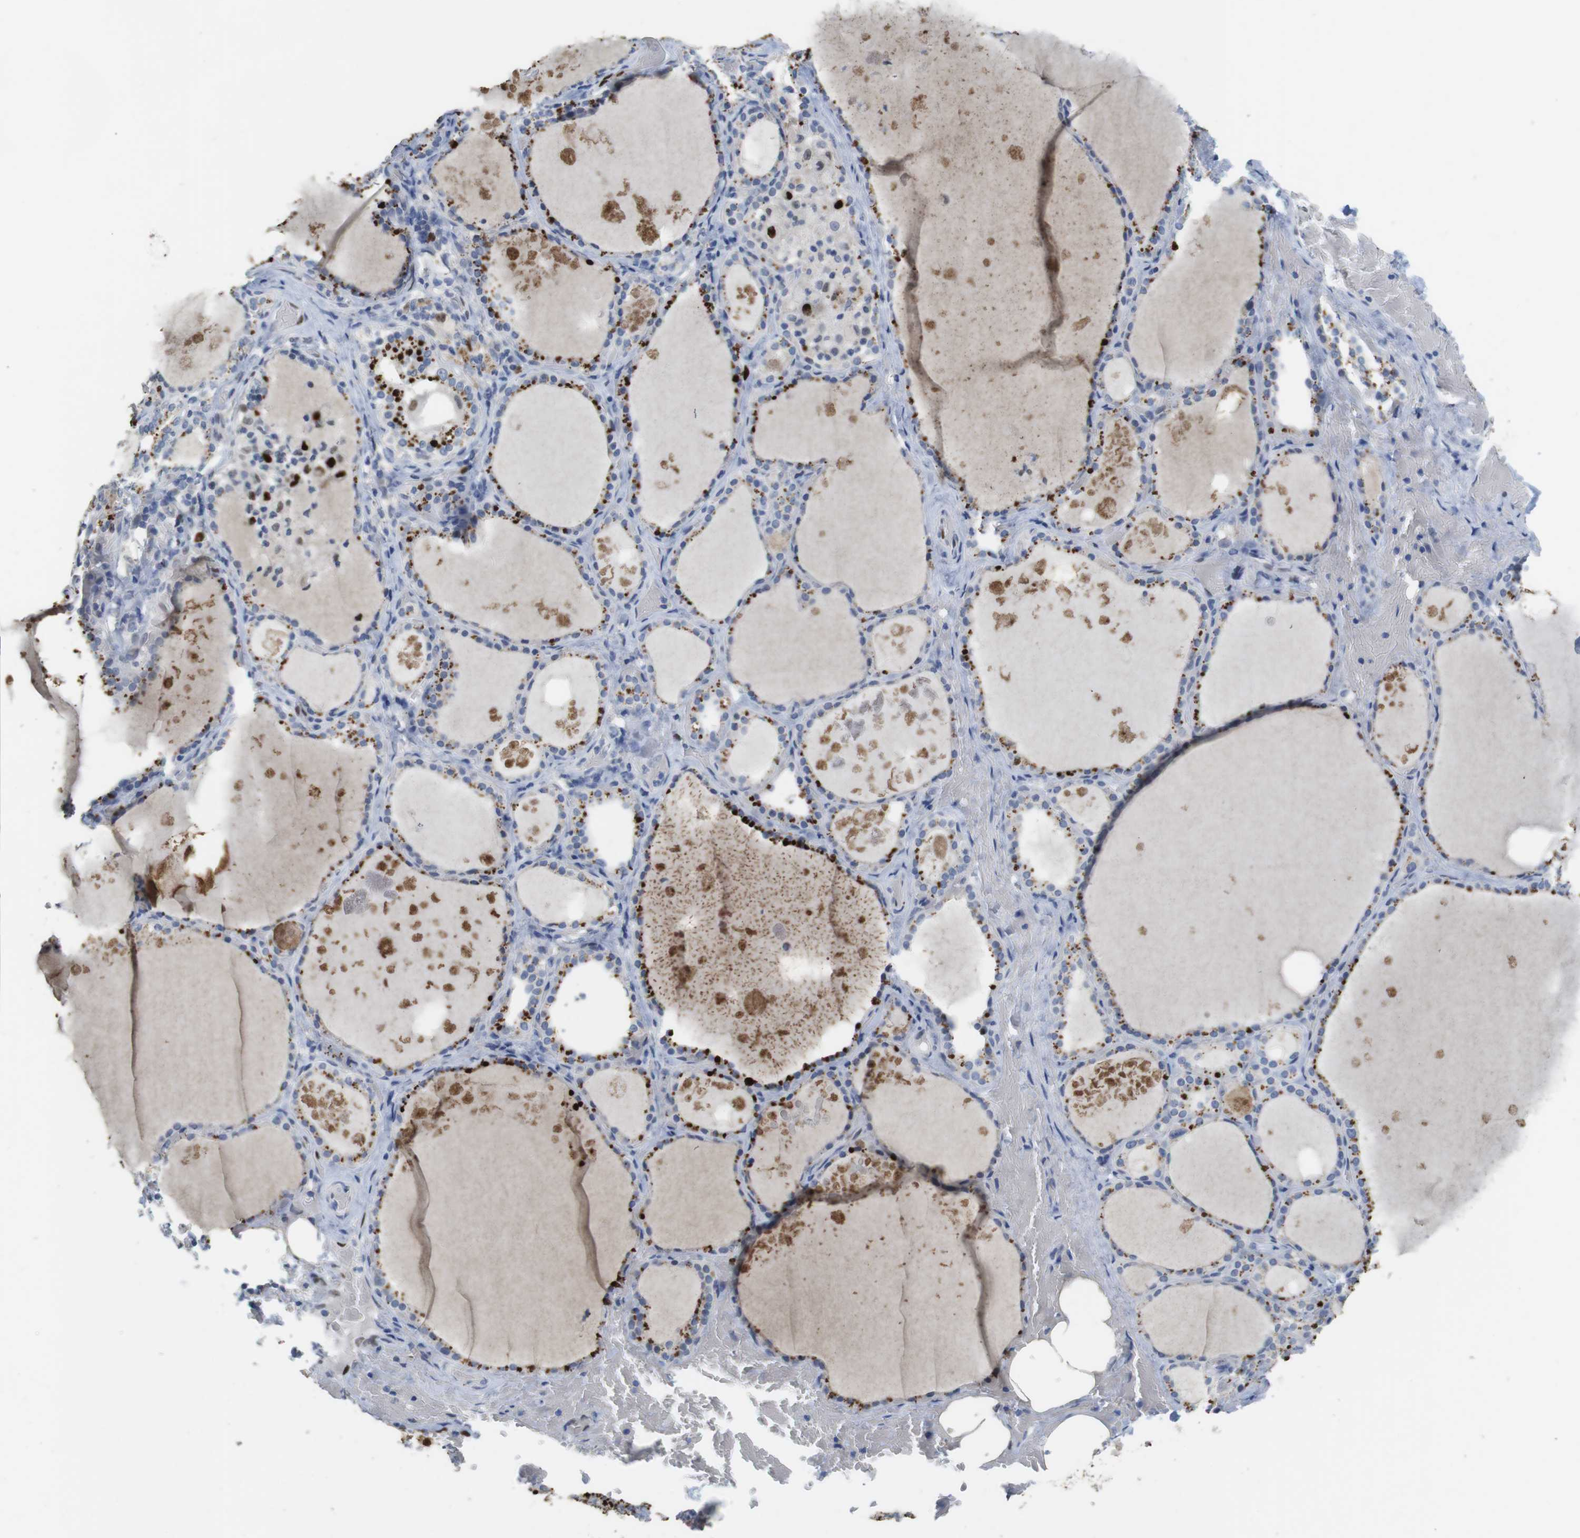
{"staining": {"intensity": "moderate", "quantity": ">75%", "location": "cytoplasmic/membranous"}, "tissue": "thyroid gland", "cell_type": "Glandular cells", "image_type": "normal", "snomed": [{"axis": "morphology", "description": "Normal tissue, NOS"}, {"axis": "topography", "description": "Thyroid gland"}], "caption": "A micrograph of human thyroid gland stained for a protein reveals moderate cytoplasmic/membranous brown staining in glandular cells.", "gene": "KPNA2", "patient": {"sex": "male", "age": 61}}